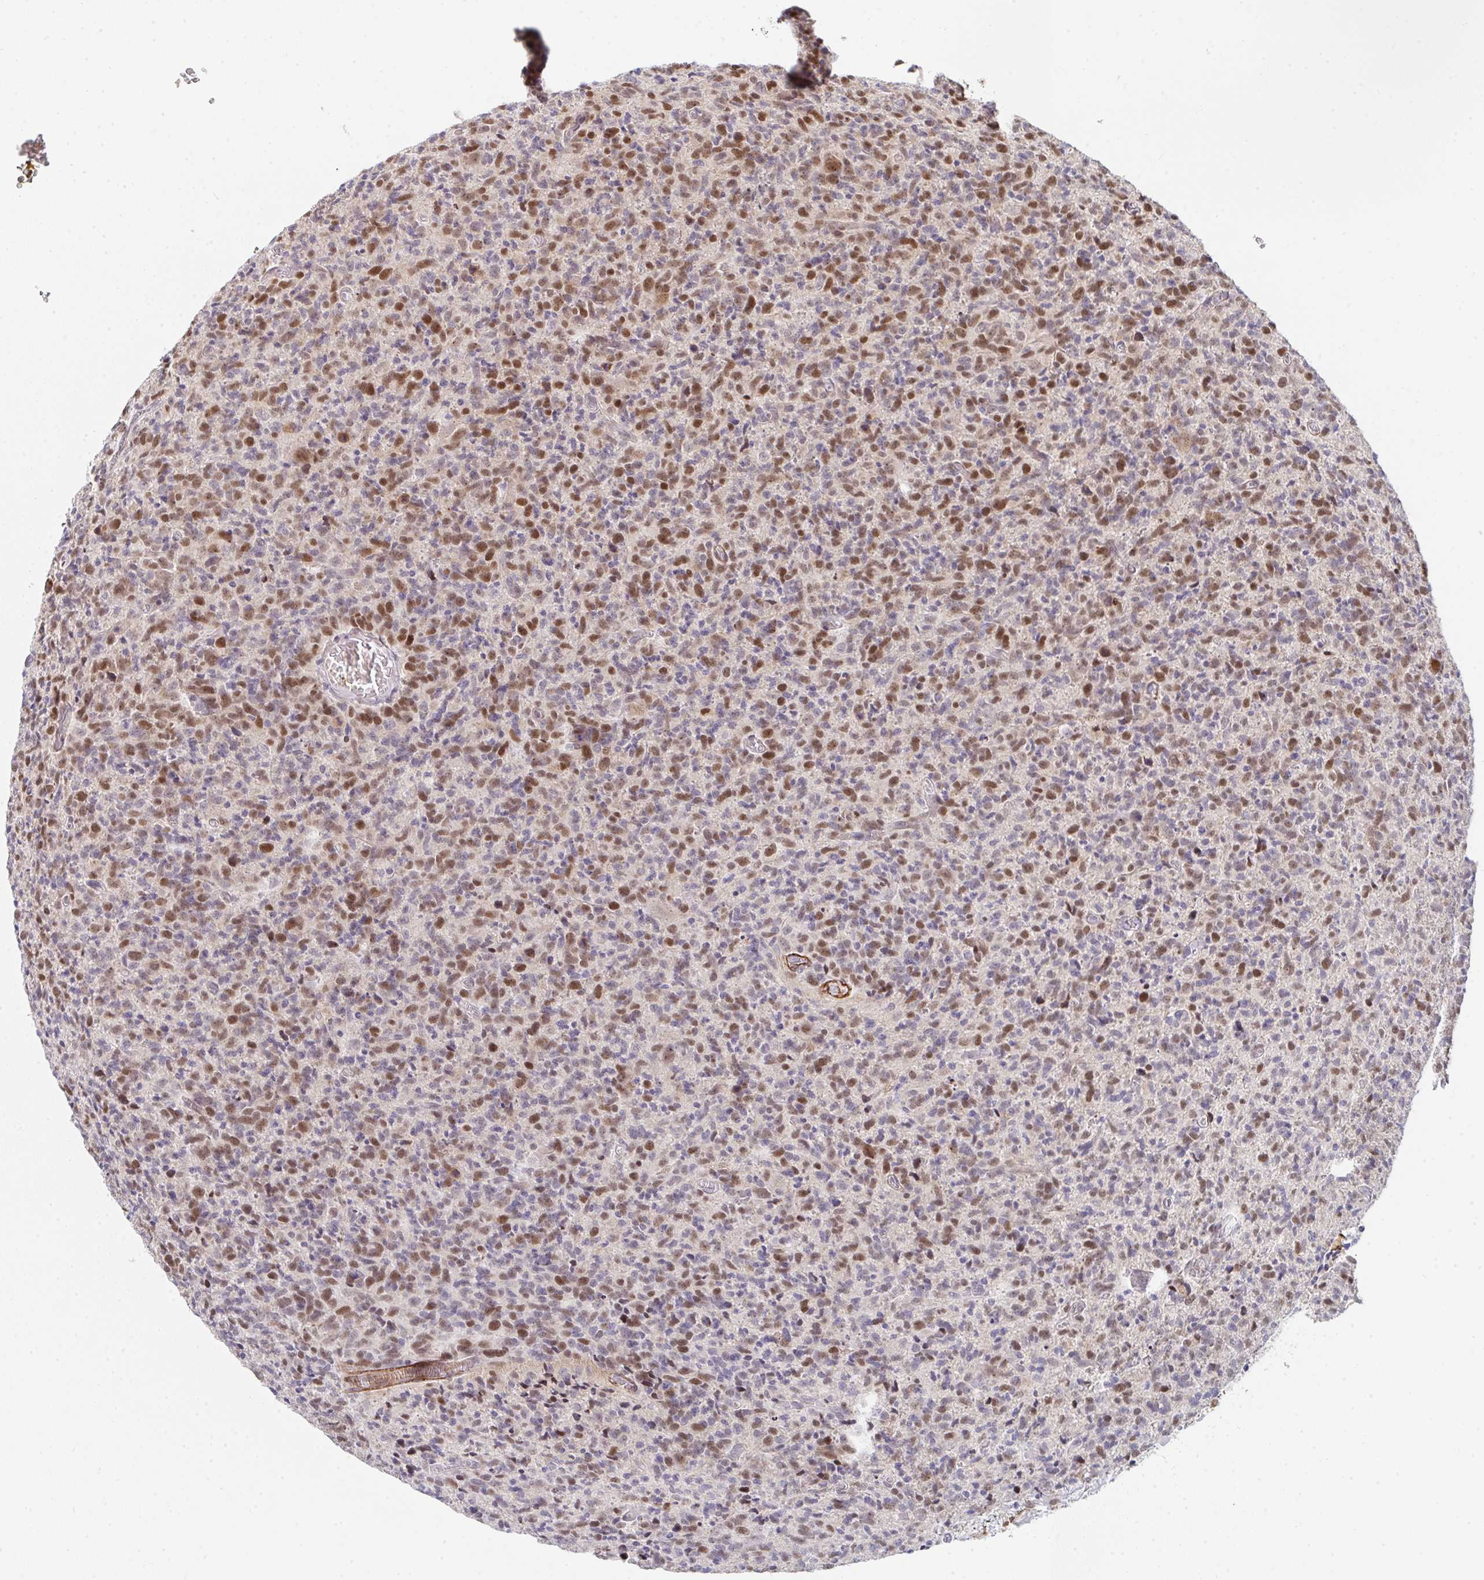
{"staining": {"intensity": "moderate", "quantity": "25%-75%", "location": "cytoplasmic/membranous"}, "tissue": "glioma", "cell_type": "Tumor cells", "image_type": "cancer", "snomed": [{"axis": "morphology", "description": "Glioma, malignant, High grade"}, {"axis": "topography", "description": "Brain"}], "caption": "The micrograph shows staining of glioma, revealing moderate cytoplasmic/membranous protein positivity (brown color) within tumor cells.", "gene": "GINS2", "patient": {"sex": "male", "age": 76}}